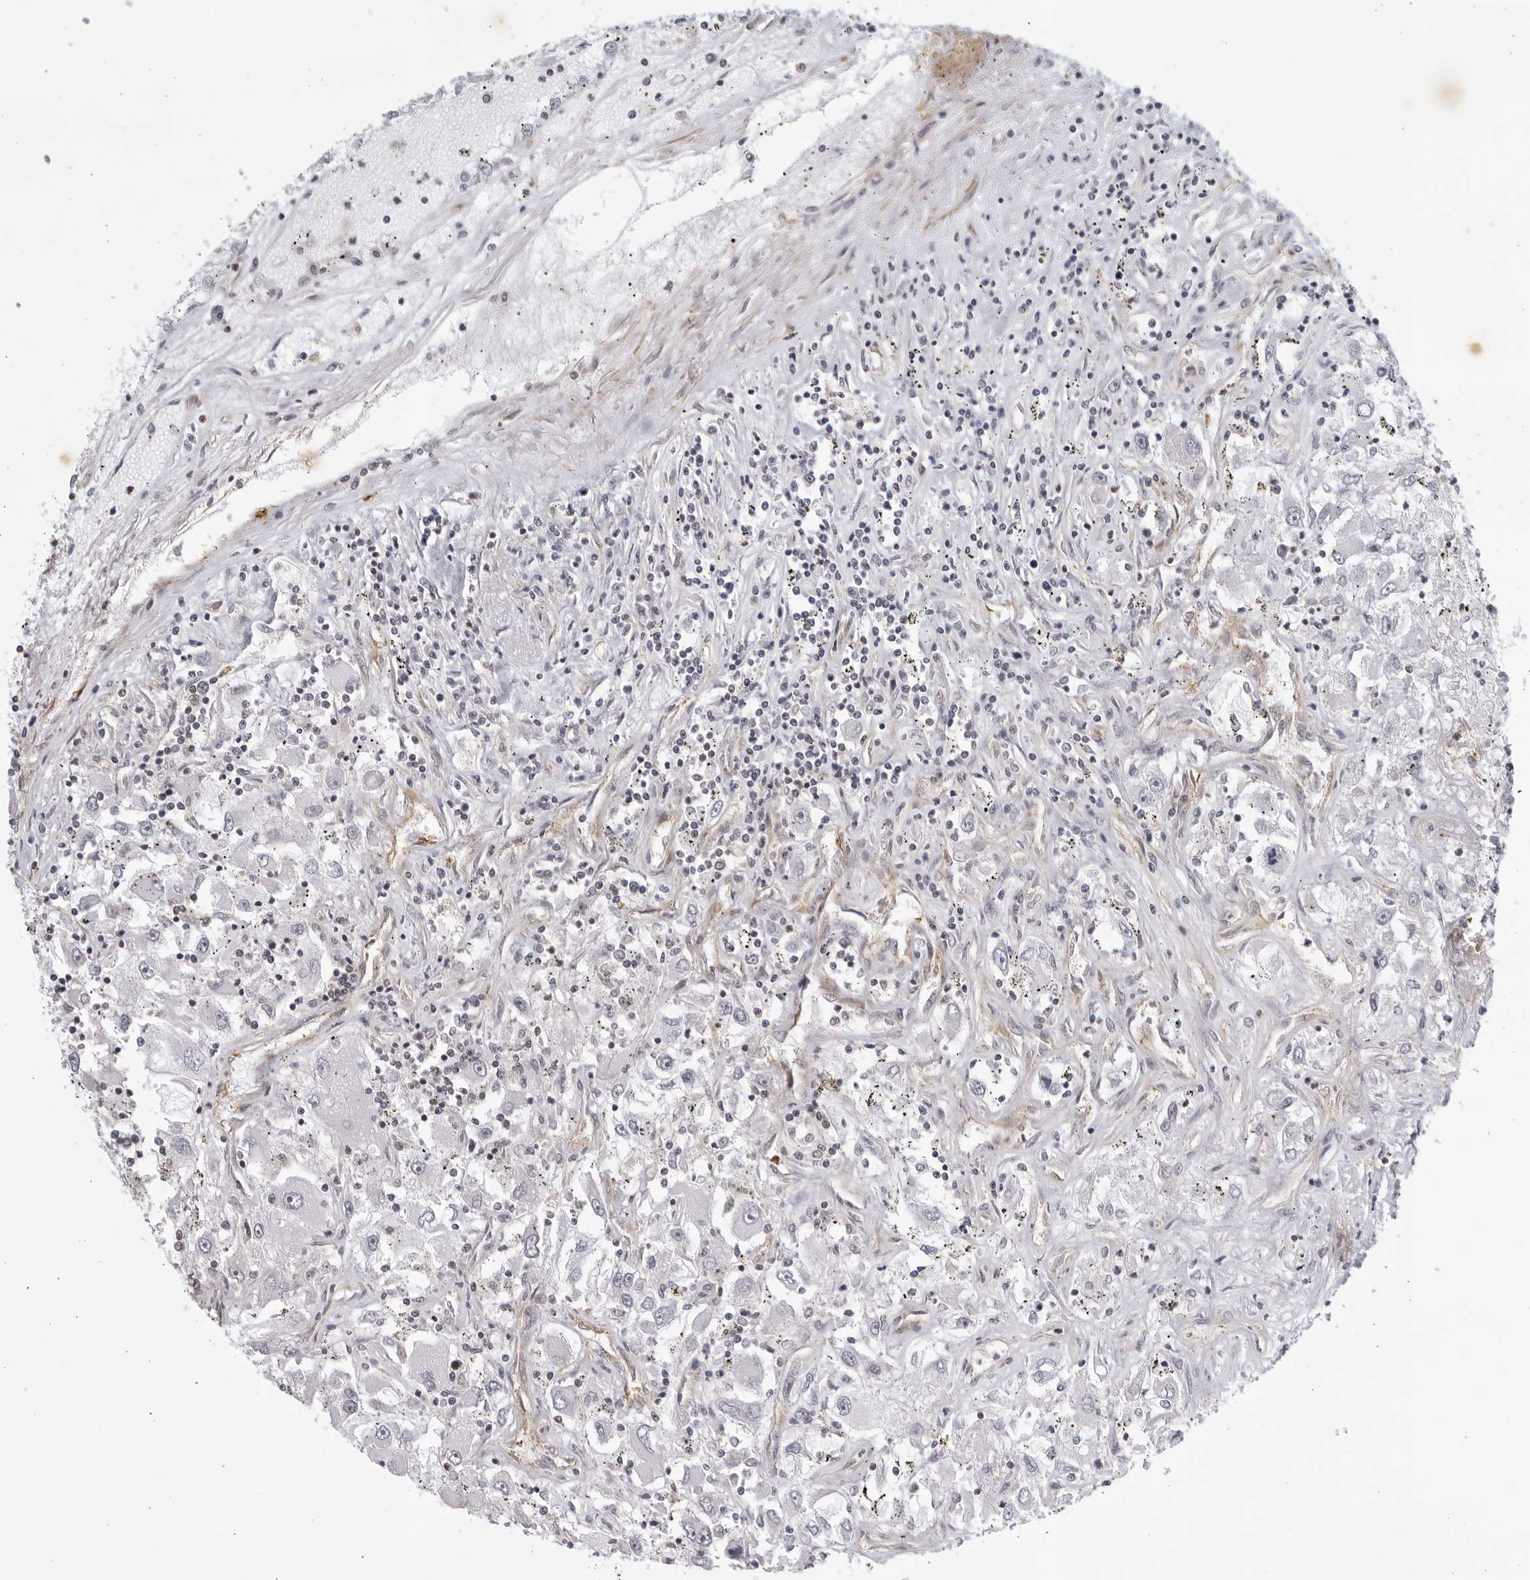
{"staining": {"intensity": "negative", "quantity": "none", "location": "none"}, "tissue": "renal cancer", "cell_type": "Tumor cells", "image_type": "cancer", "snomed": [{"axis": "morphology", "description": "Adenocarcinoma, NOS"}, {"axis": "topography", "description": "Kidney"}], "caption": "The immunohistochemistry photomicrograph has no significant staining in tumor cells of renal cancer tissue.", "gene": "SERTAD4", "patient": {"sex": "female", "age": 52}}